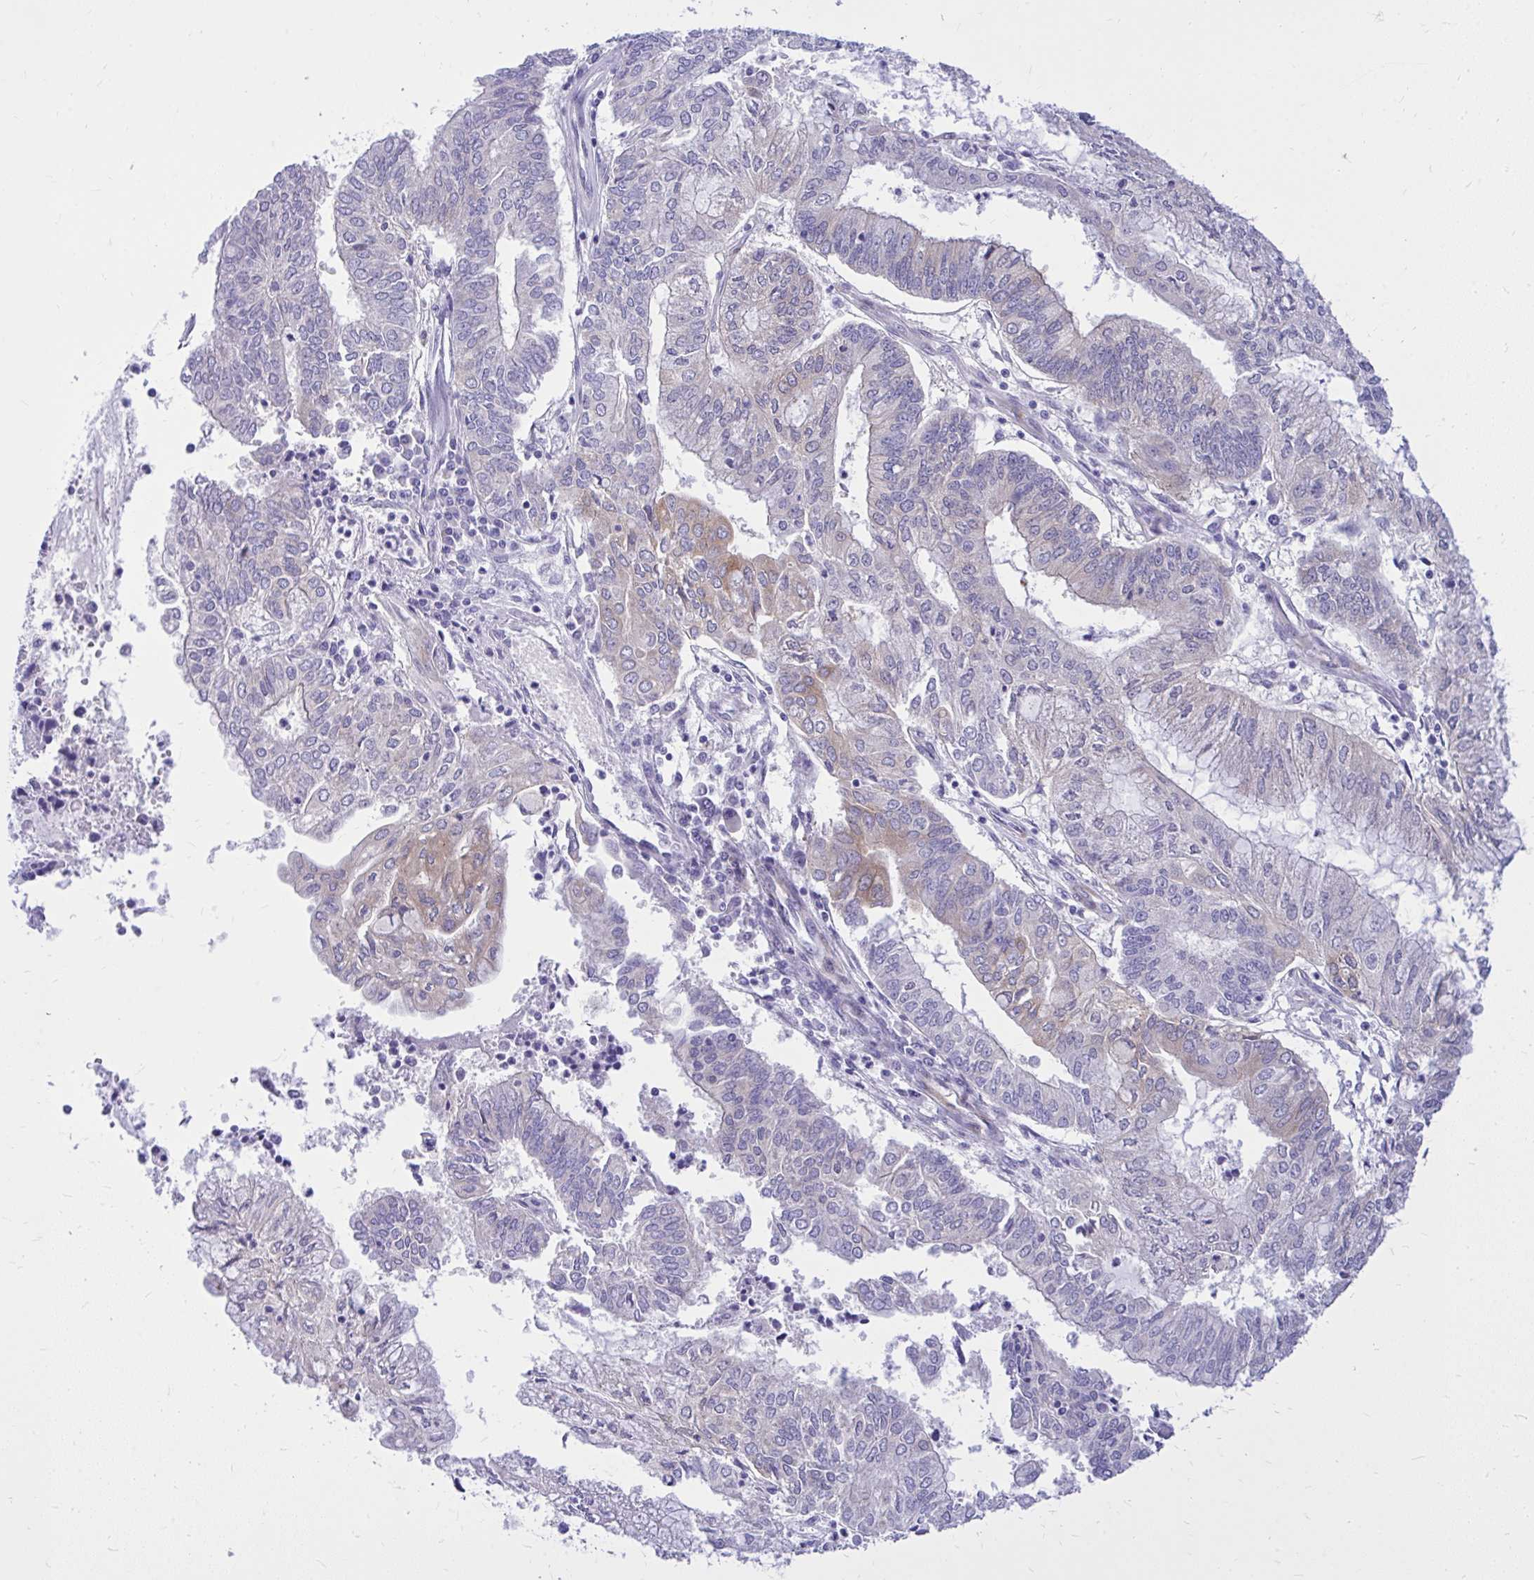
{"staining": {"intensity": "weak", "quantity": "<25%", "location": "cytoplasmic/membranous"}, "tissue": "endometrial cancer", "cell_type": "Tumor cells", "image_type": "cancer", "snomed": [{"axis": "morphology", "description": "Adenocarcinoma, NOS"}, {"axis": "topography", "description": "Endometrium"}], "caption": "The histopathology image demonstrates no staining of tumor cells in adenocarcinoma (endometrial). Brightfield microscopy of immunohistochemistry (IHC) stained with DAB (3,3'-diaminobenzidine) (brown) and hematoxylin (blue), captured at high magnification.", "gene": "EPB41L1", "patient": {"sex": "female", "age": 61}}